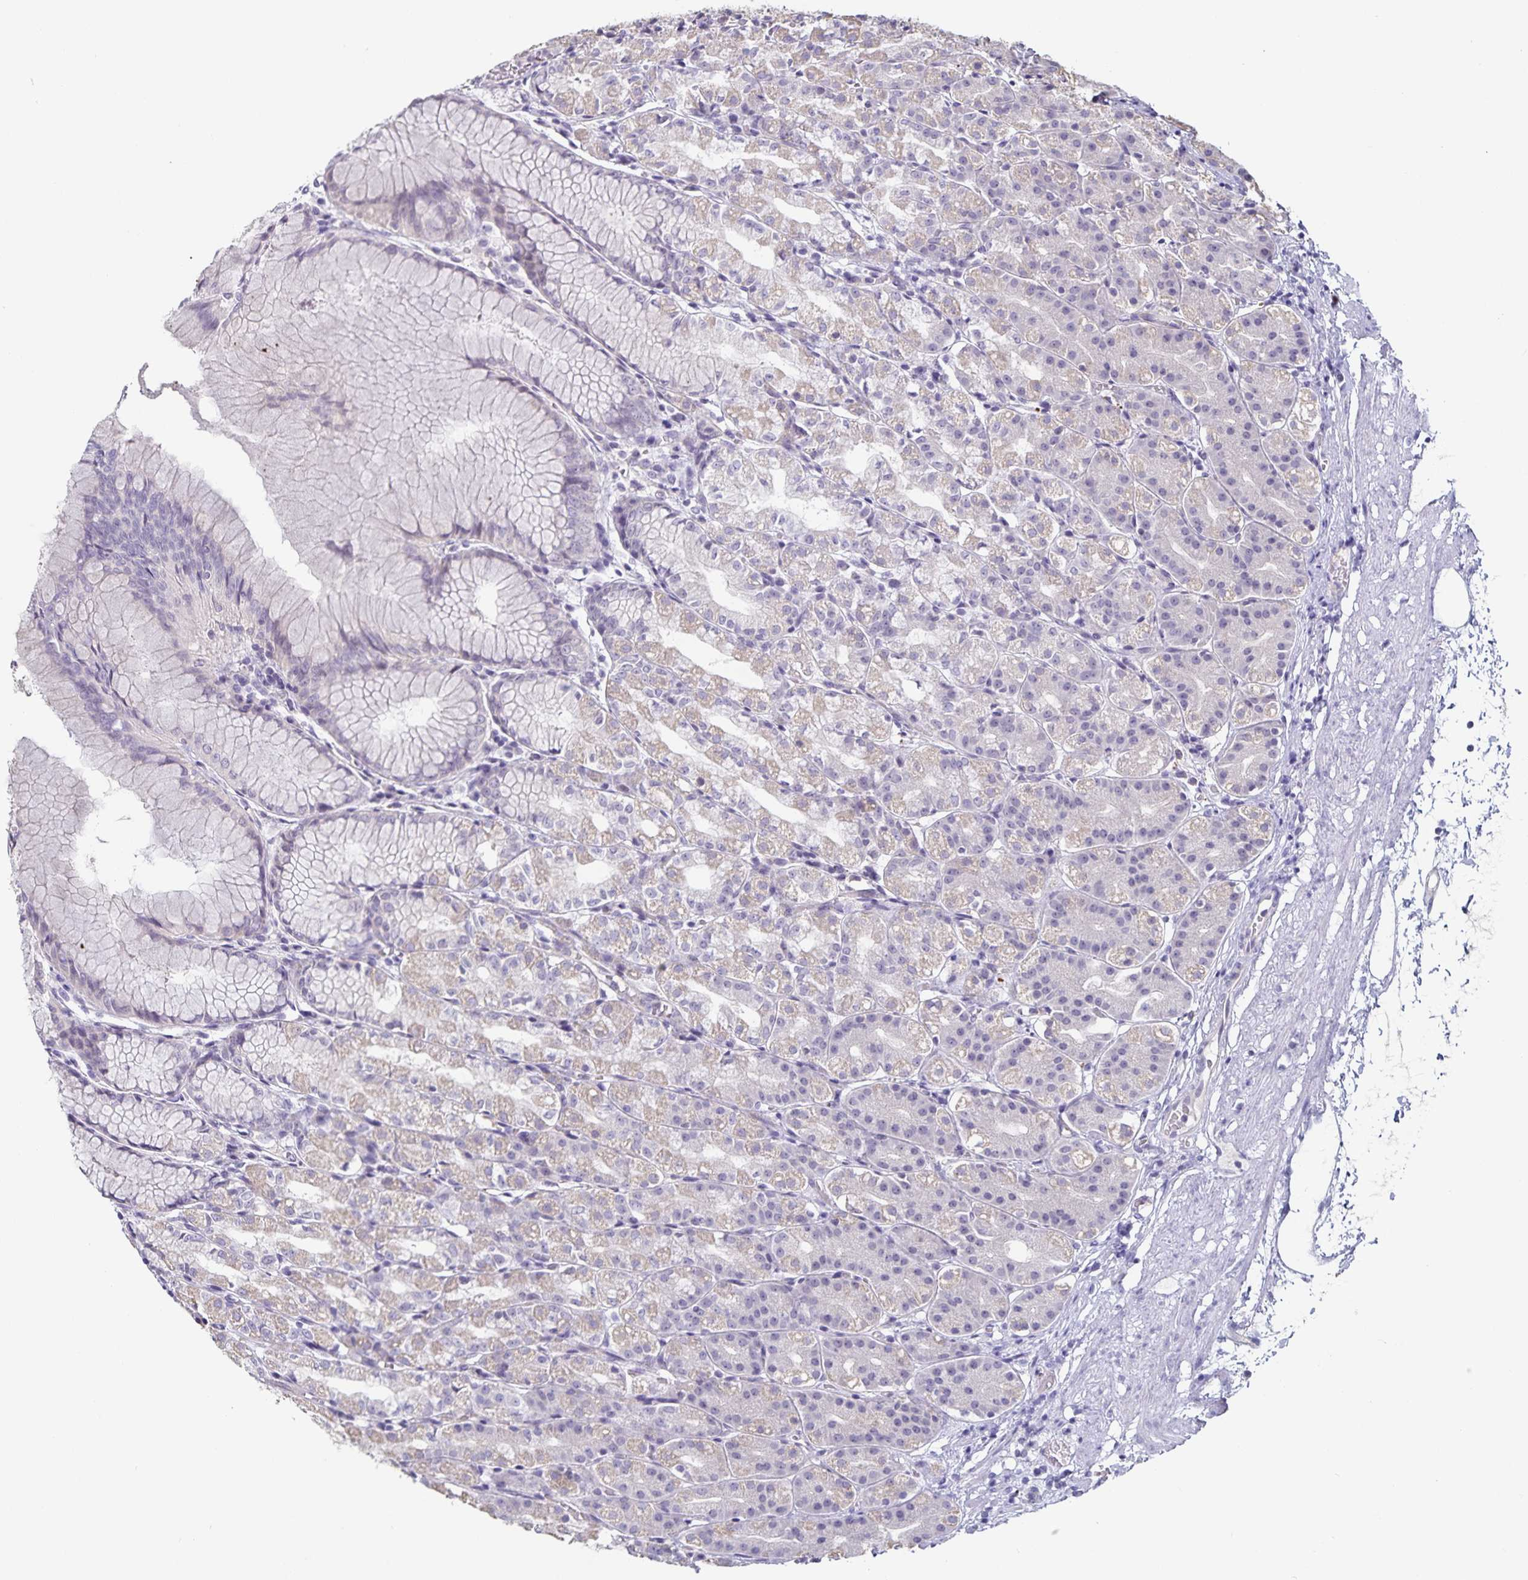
{"staining": {"intensity": "weak", "quantity": "<25%", "location": "cytoplasmic/membranous"}, "tissue": "stomach", "cell_type": "Glandular cells", "image_type": "normal", "snomed": [{"axis": "morphology", "description": "Normal tissue, NOS"}, {"axis": "topography", "description": "Stomach"}], "caption": "Human stomach stained for a protein using IHC displays no positivity in glandular cells.", "gene": "DNAH9", "patient": {"sex": "female", "age": 57}}